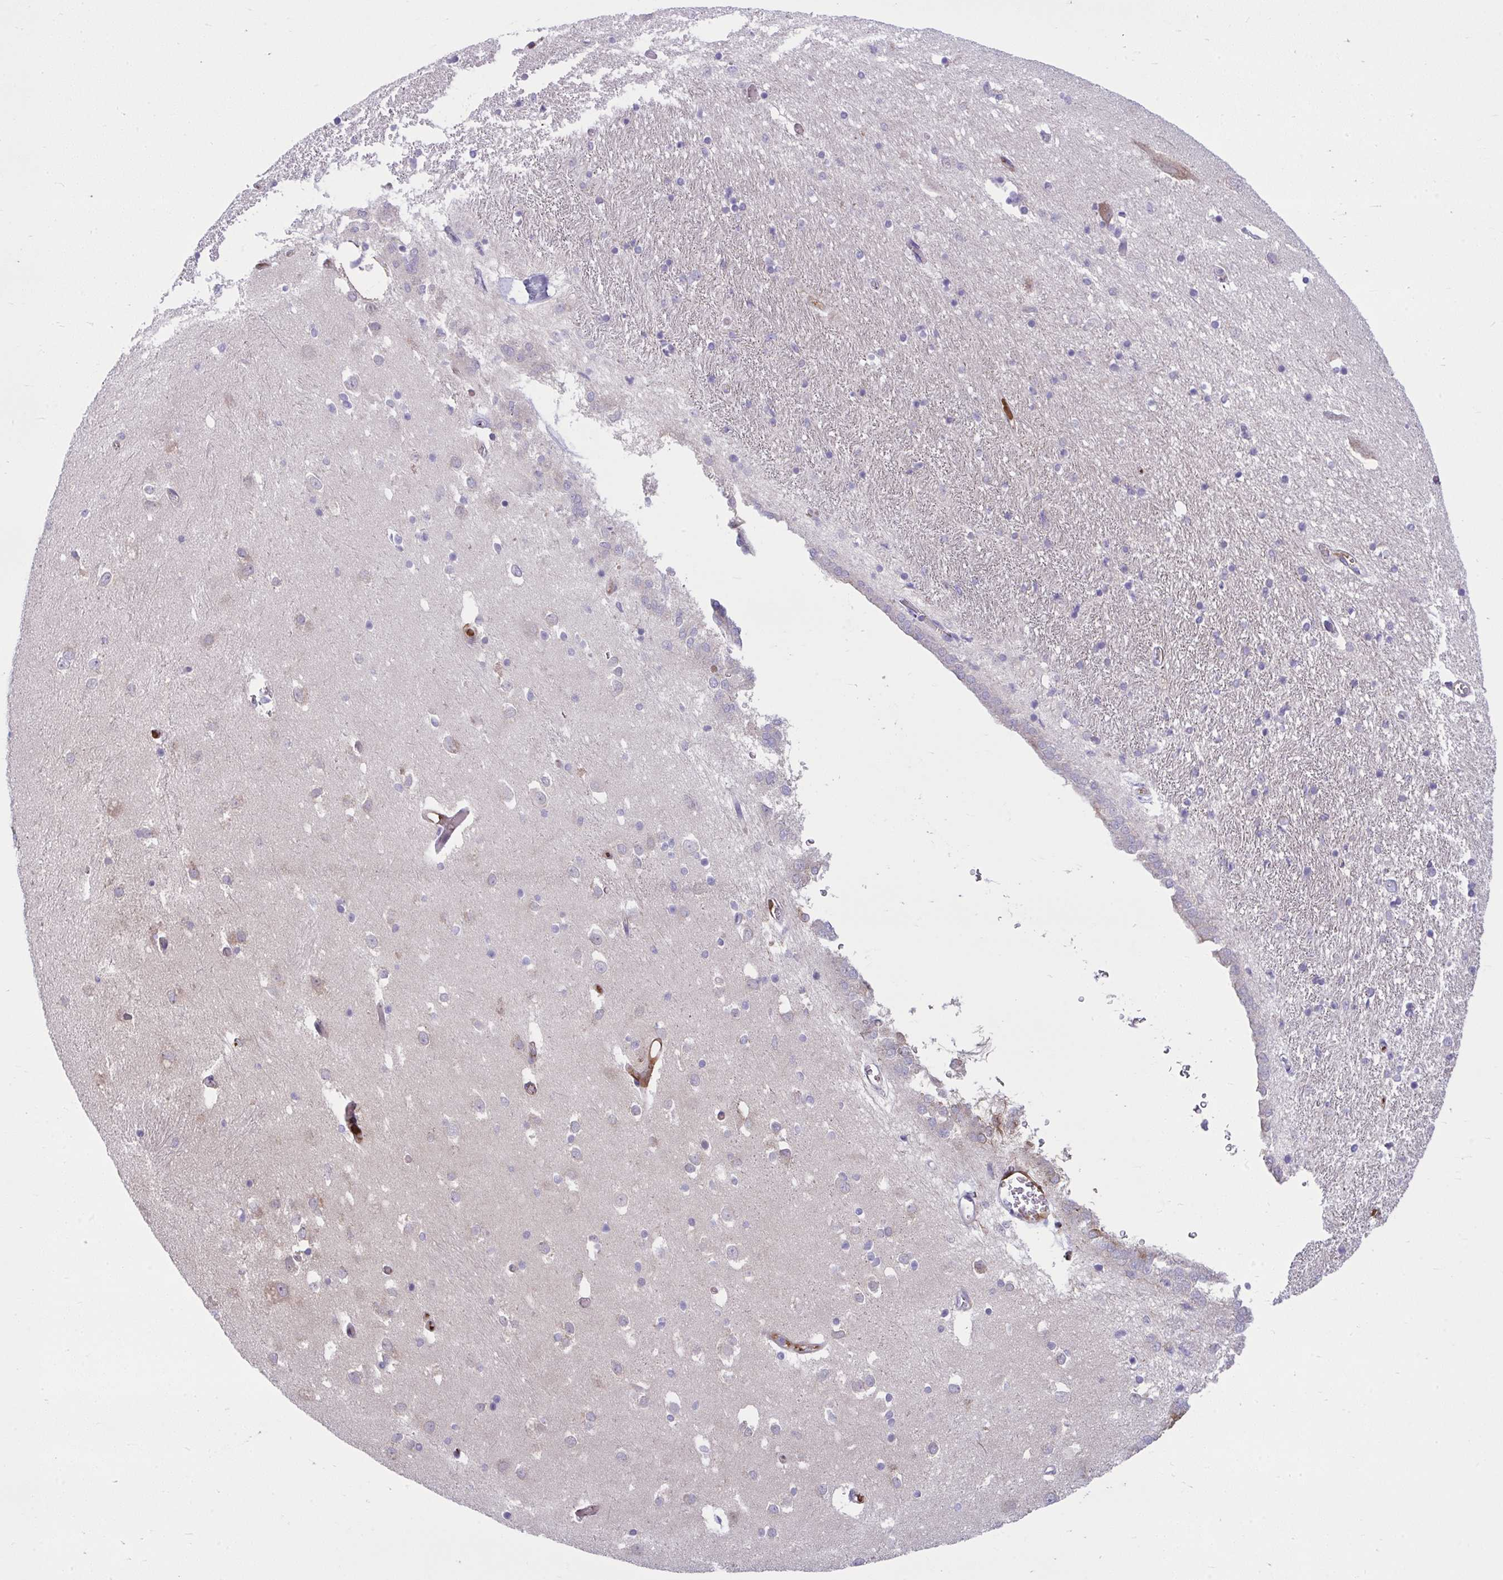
{"staining": {"intensity": "negative", "quantity": "none", "location": "none"}, "tissue": "caudate", "cell_type": "Glial cells", "image_type": "normal", "snomed": [{"axis": "morphology", "description": "Normal tissue, NOS"}, {"axis": "topography", "description": "Lateral ventricle wall"}, {"axis": "topography", "description": "Hippocampus"}], "caption": "Caudate was stained to show a protein in brown. There is no significant expression in glial cells. (IHC, brightfield microscopy, high magnification).", "gene": "PIGZ", "patient": {"sex": "female", "age": 63}}